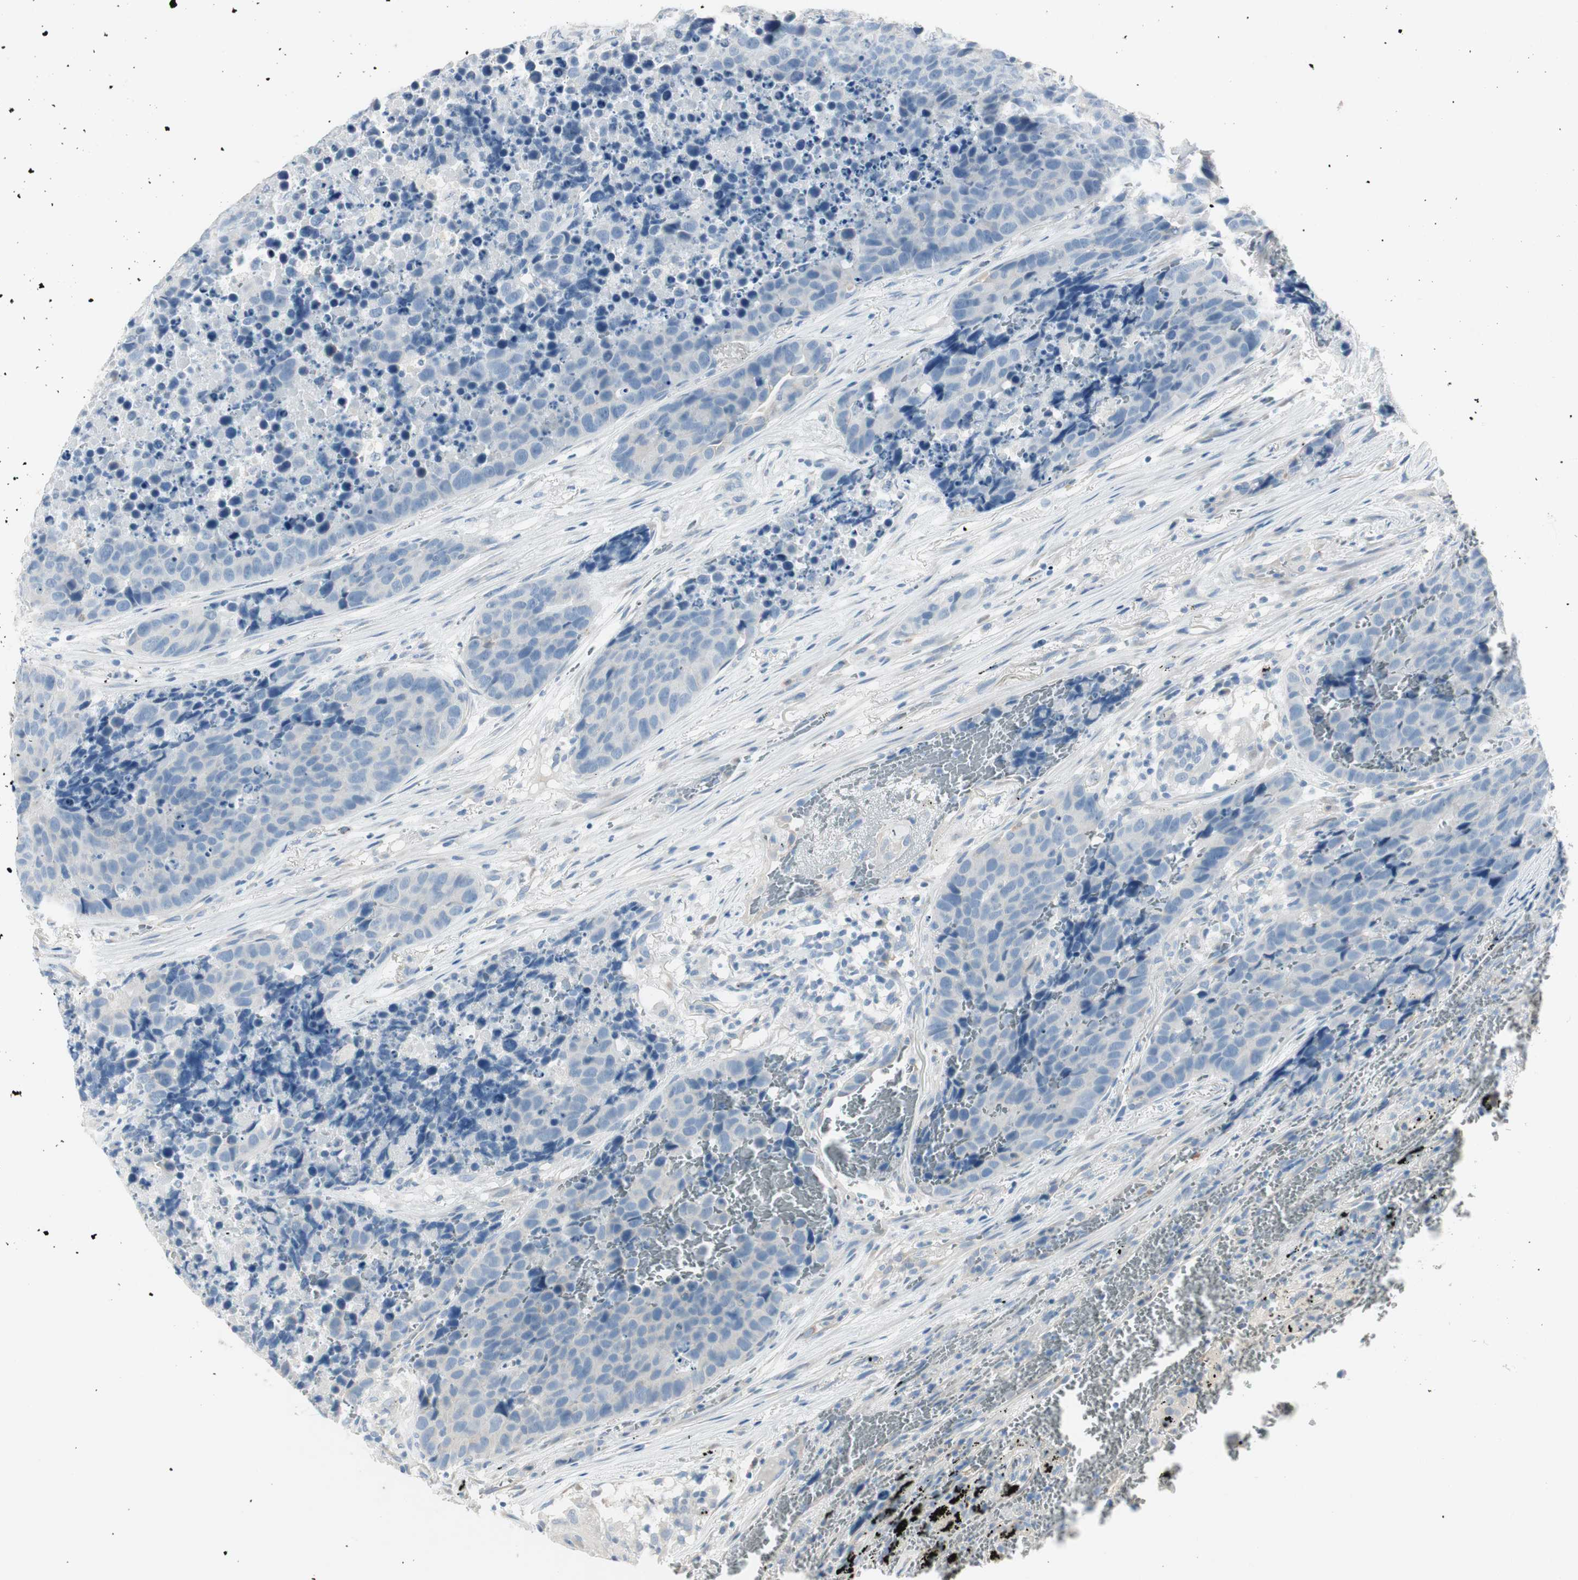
{"staining": {"intensity": "negative", "quantity": "none", "location": "none"}, "tissue": "carcinoid", "cell_type": "Tumor cells", "image_type": "cancer", "snomed": [{"axis": "morphology", "description": "Carcinoid, malignant, NOS"}, {"axis": "topography", "description": "Lung"}], "caption": "Immunohistochemistry (IHC) of carcinoid (malignant) displays no staining in tumor cells.", "gene": "SPINK4", "patient": {"sex": "male", "age": 60}}